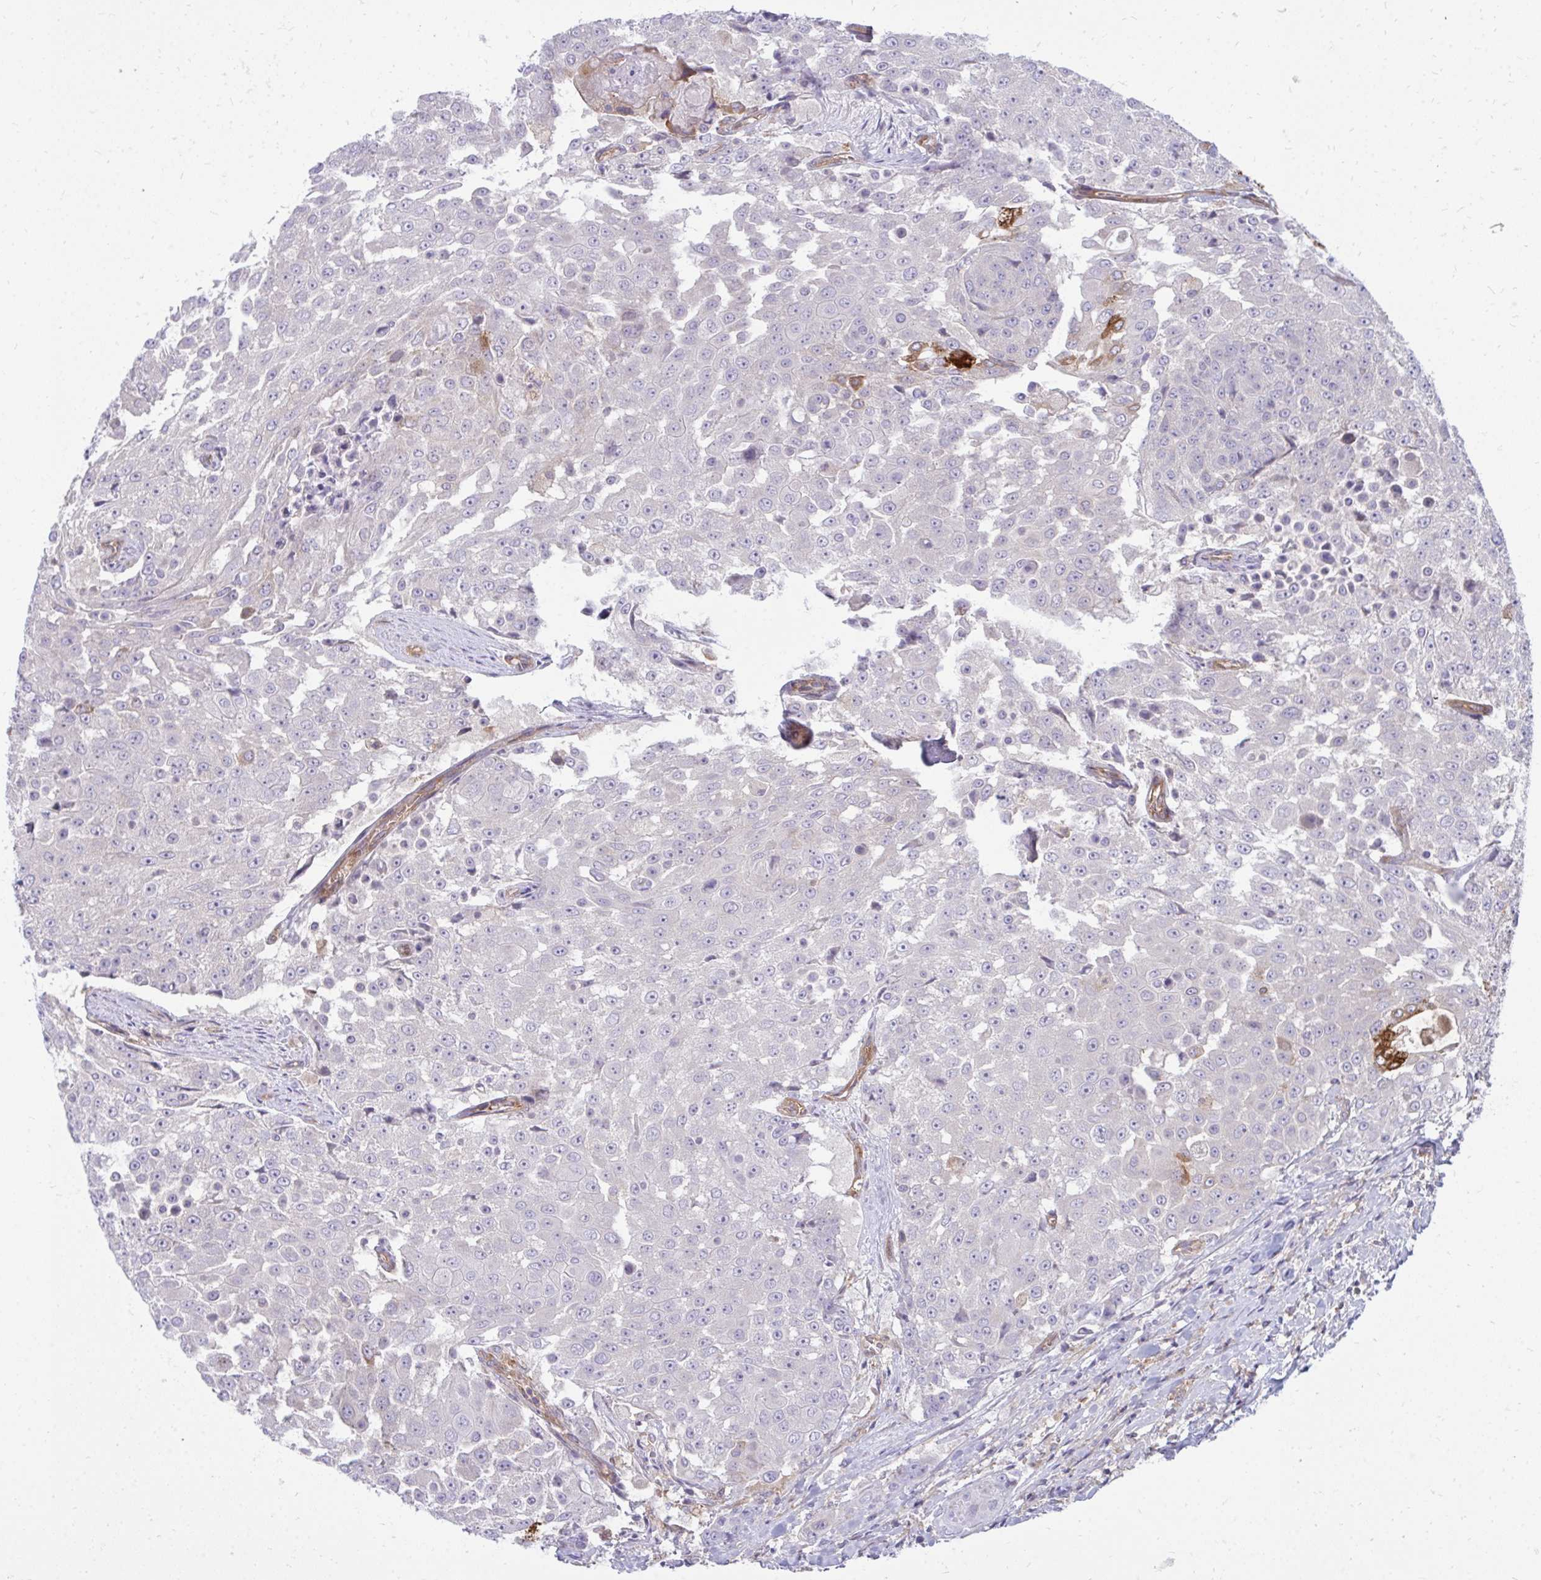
{"staining": {"intensity": "negative", "quantity": "none", "location": "none"}, "tissue": "urothelial cancer", "cell_type": "Tumor cells", "image_type": "cancer", "snomed": [{"axis": "morphology", "description": "Urothelial carcinoma, High grade"}, {"axis": "topography", "description": "Urinary bladder"}], "caption": "Tumor cells are negative for brown protein staining in urothelial cancer. (DAB IHC with hematoxylin counter stain).", "gene": "ASAP1", "patient": {"sex": "female", "age": 63}}